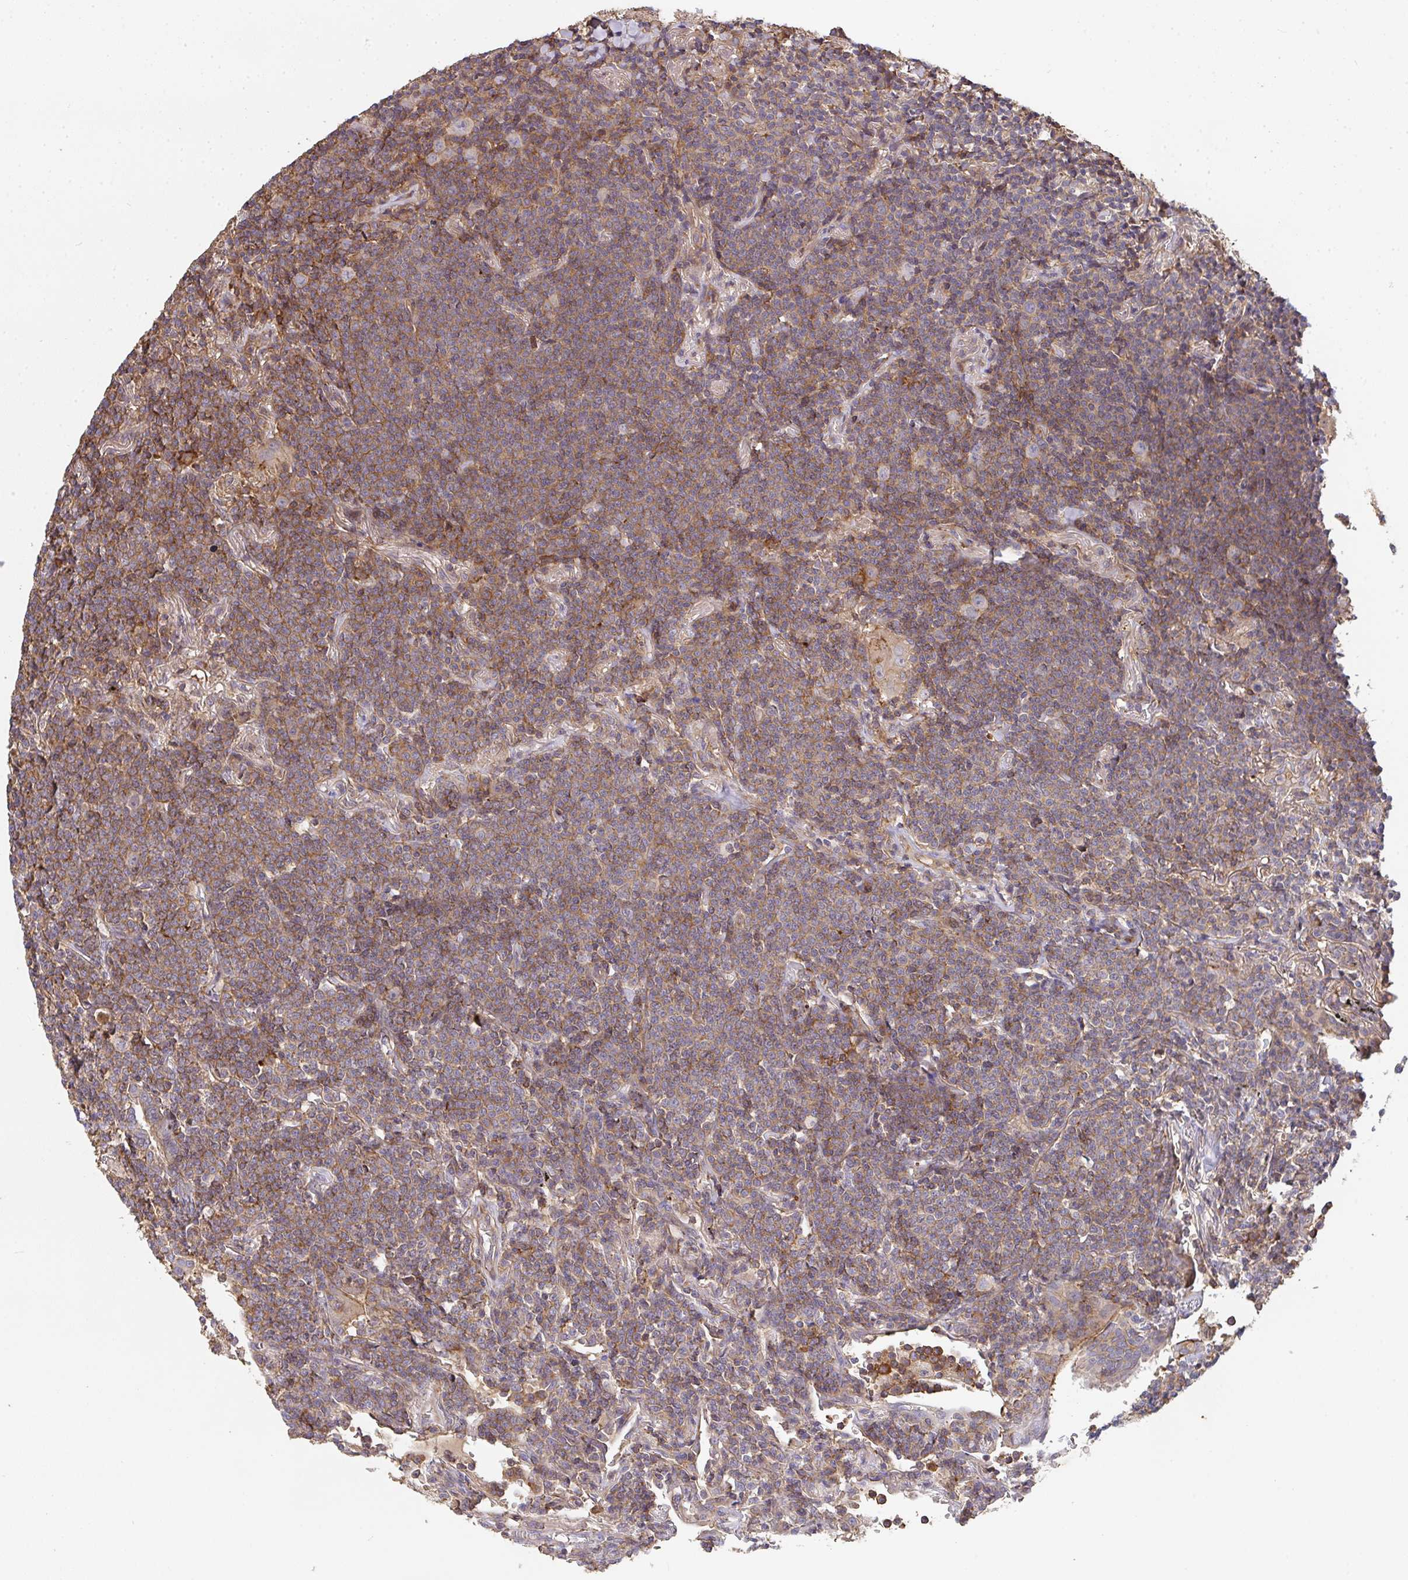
{"staining": {"intensity": "moderate", "quantity": ">75%", "location": "cytoplasmic/membranous"}, "tissue": "lymphoma", "cell_type": "Tumor cells", "image_type": "cancer", "snomed": [{"axis": "morphology", "description": "Malignant lymphoma, non-Hodgkin's type, Low grade"}, {"axis": "topography", "description": "Lung"}], "caption": "Immunohistochemistry (IHC) (DAB (3,3'-diaminobenzidine)) staining of low-grade malignant lymphoma, non-Hodgkin's type shows moderate cytoplasmic/membranous protein expression in about >75% of tumor cells.", "gene": "TNMD", "patient": {"sex": "female", "age": 71}}